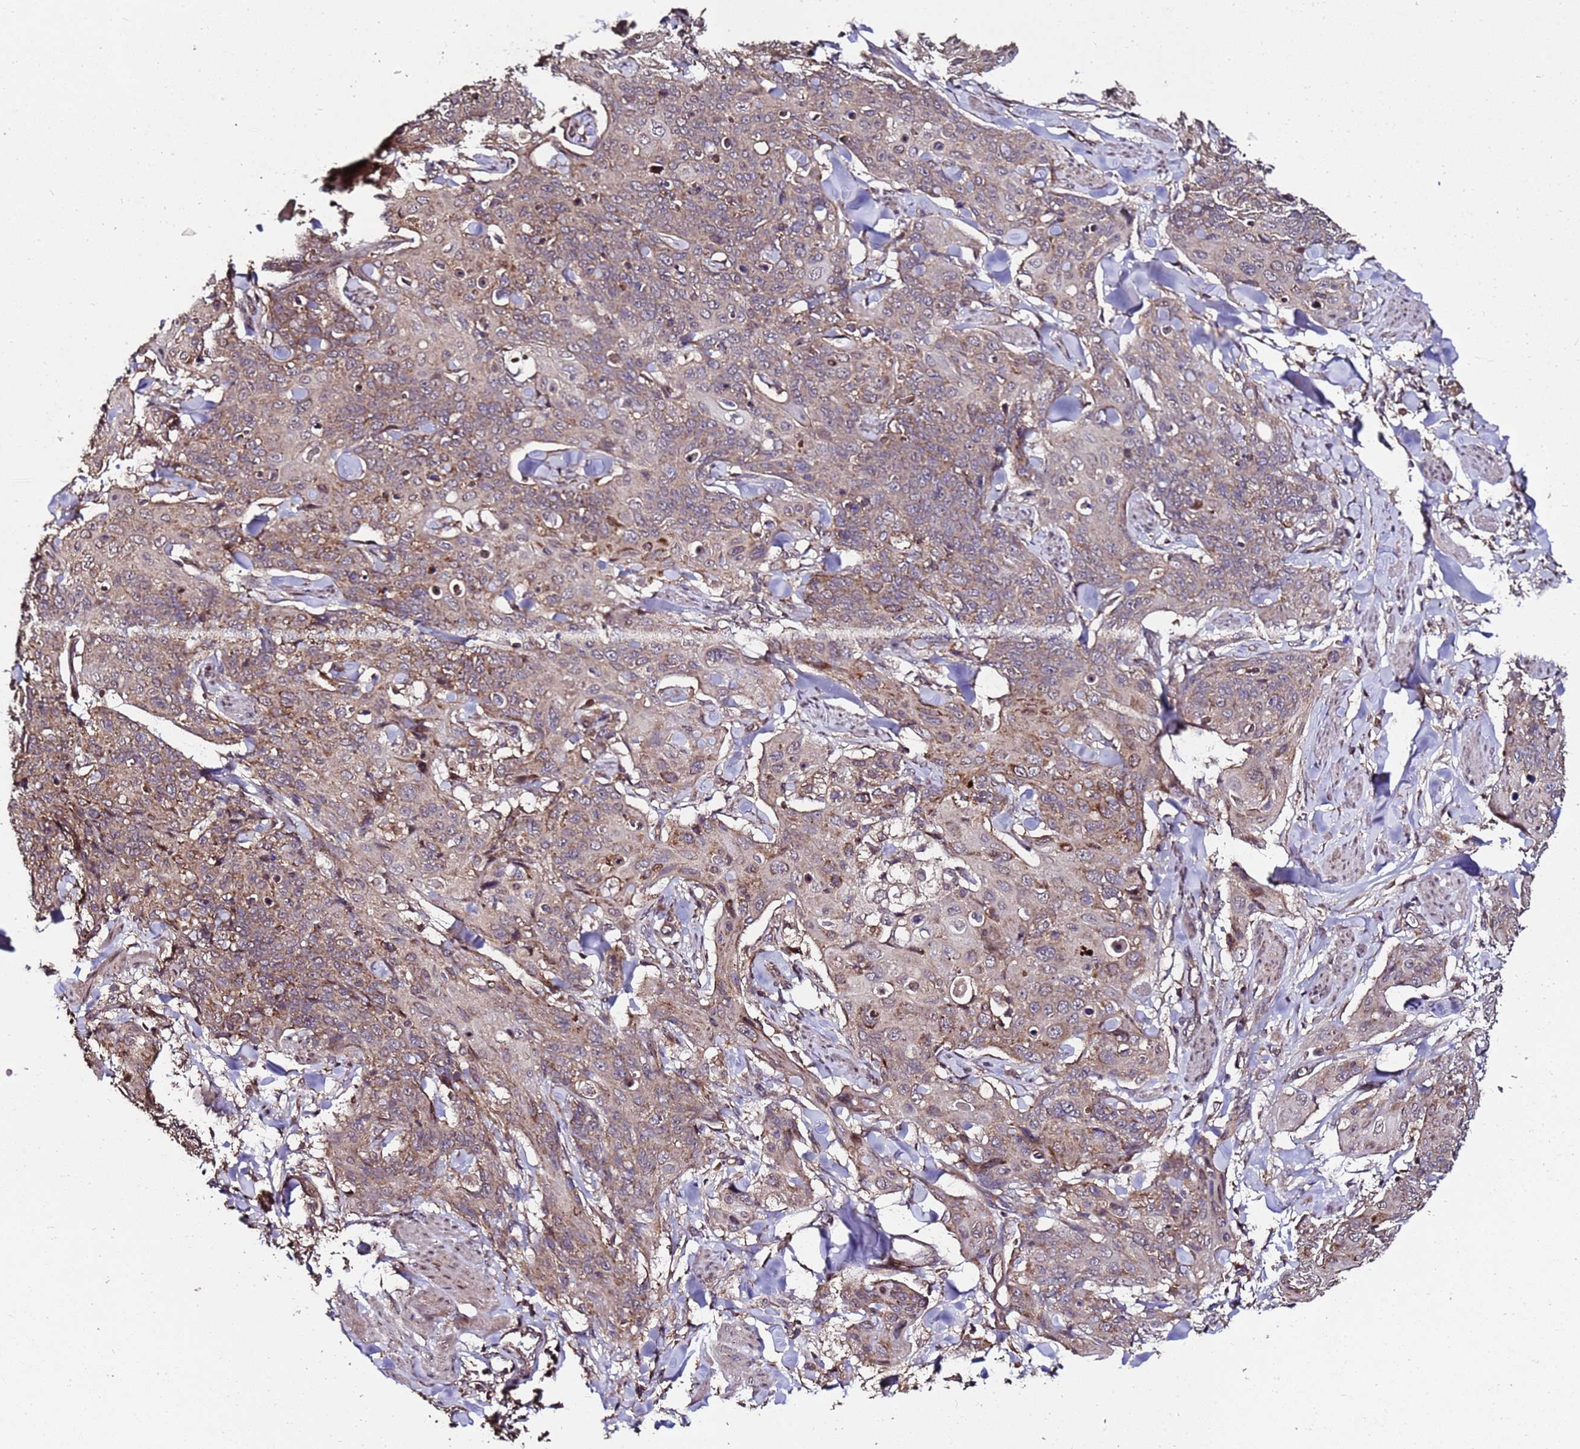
{"staining": {"intensity": "weak", "quantity": ">75%", "location": "cytoplasmic/membranous"}, "tissue": "skin cancer", "cell_type": "Tumor cells", "image_type": "cancer", "snomed": [{"axis": "morphology", "description": "Squamous cell carcinoma, NOS"}, {"axis": "topography", "description": "Skin"}, {"axis": "topography", "description": "Vulva"}], "caption": "Brown immunohistochemical staining in skin cancer shows weak cytoplasmic/membranous expression in about >75% of tumor cells.", "gene": "PRODH", "patient": {"sex": "female", "age": 85}}